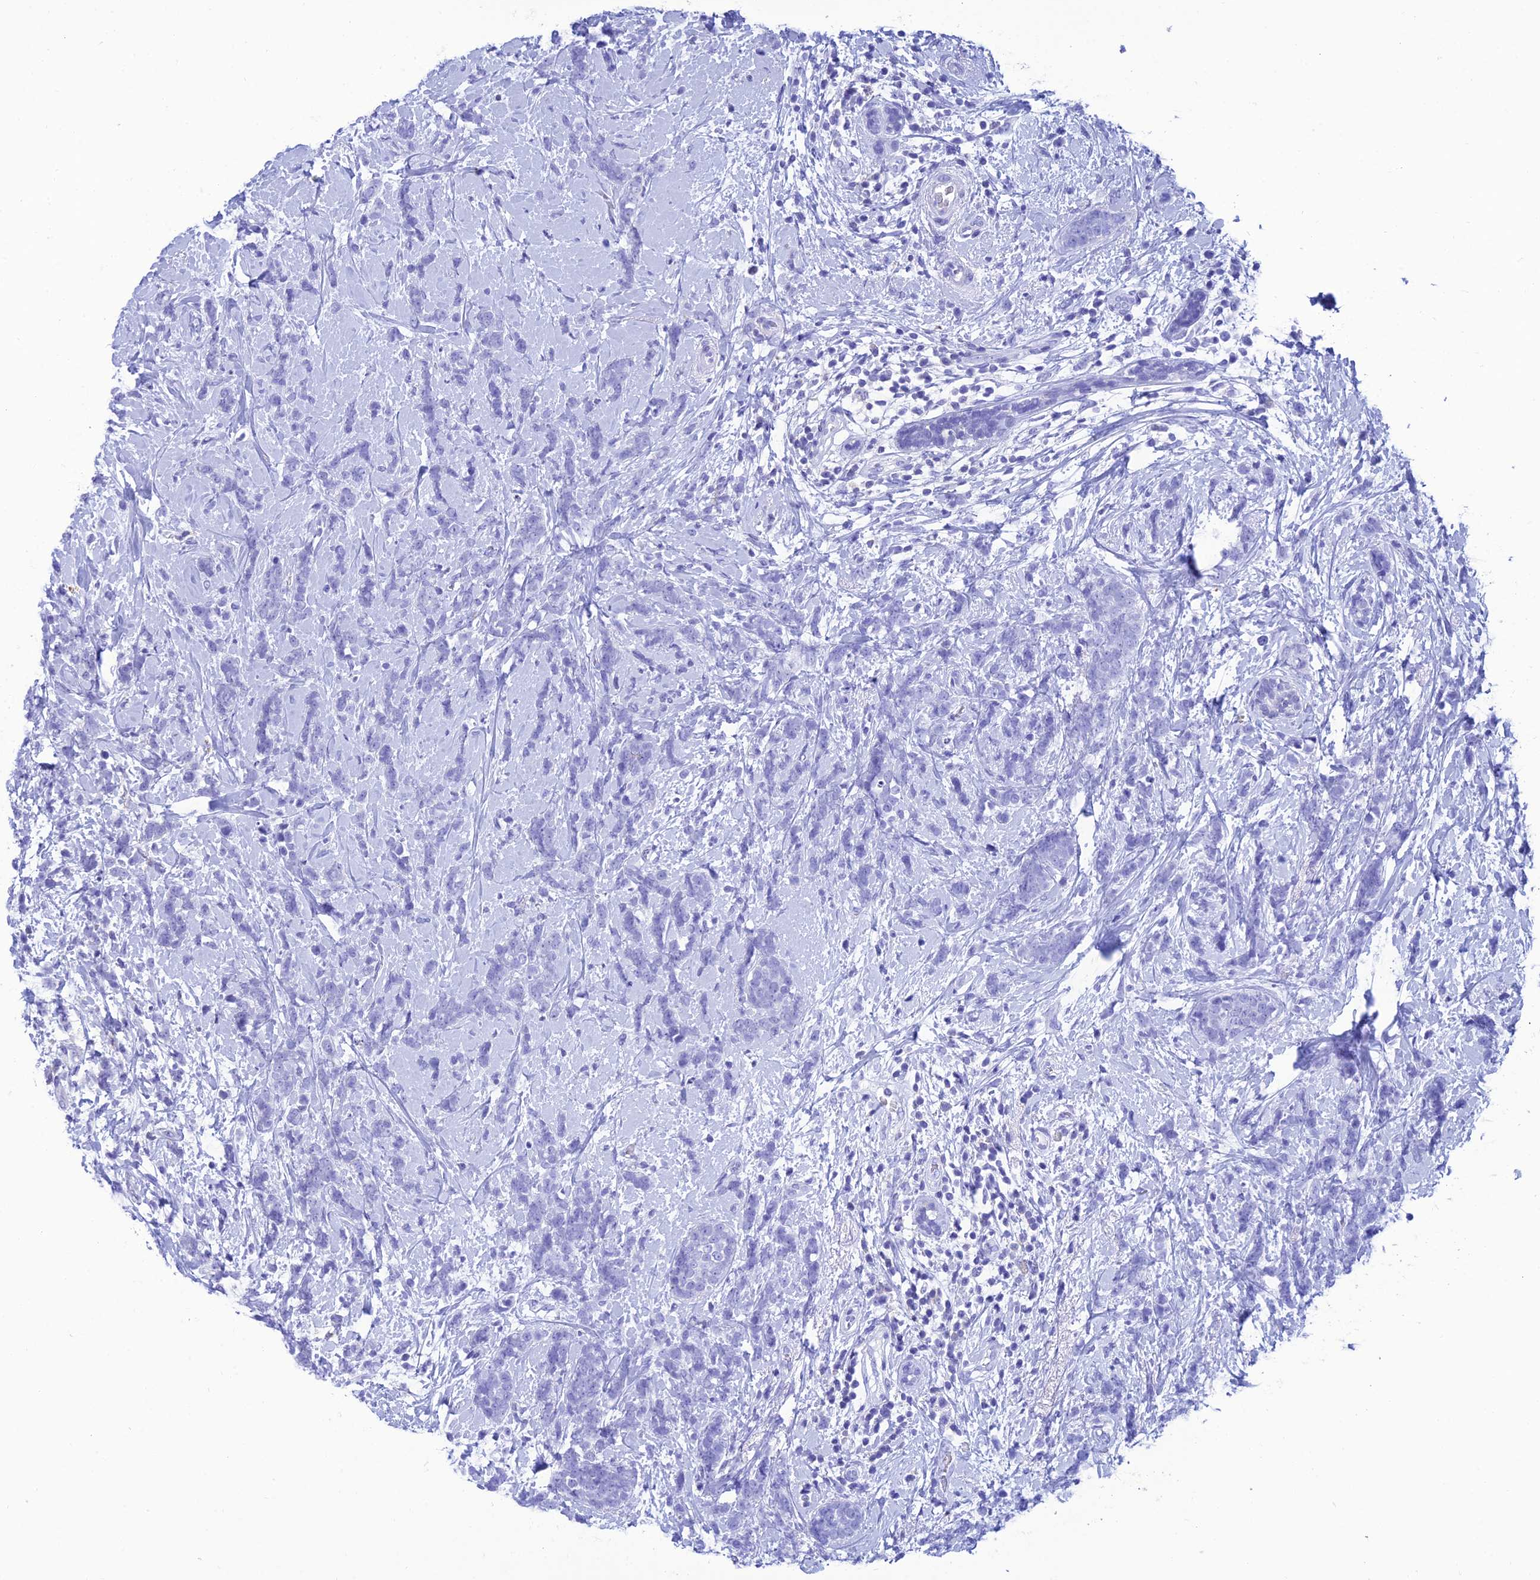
{"staining": {"intensity": "negative", "quantity": "none", "location": "none"}, "tissue": "breast cancer", "cell_type": "Tumor cells", "image_type": "cancer", "snomed": [{"axis": "morphology", "description": "Lobular carcinoma"}, {"axis": "topography", "description": "Breast"}], "caption": "High power microscopy image of an immunohistochemistry (IHC) histopathology image of breast cancer, revealing no significant expression in tumor cells.", "gene": "FAM76A", "patient": {"sex": "female", "age": 58}}